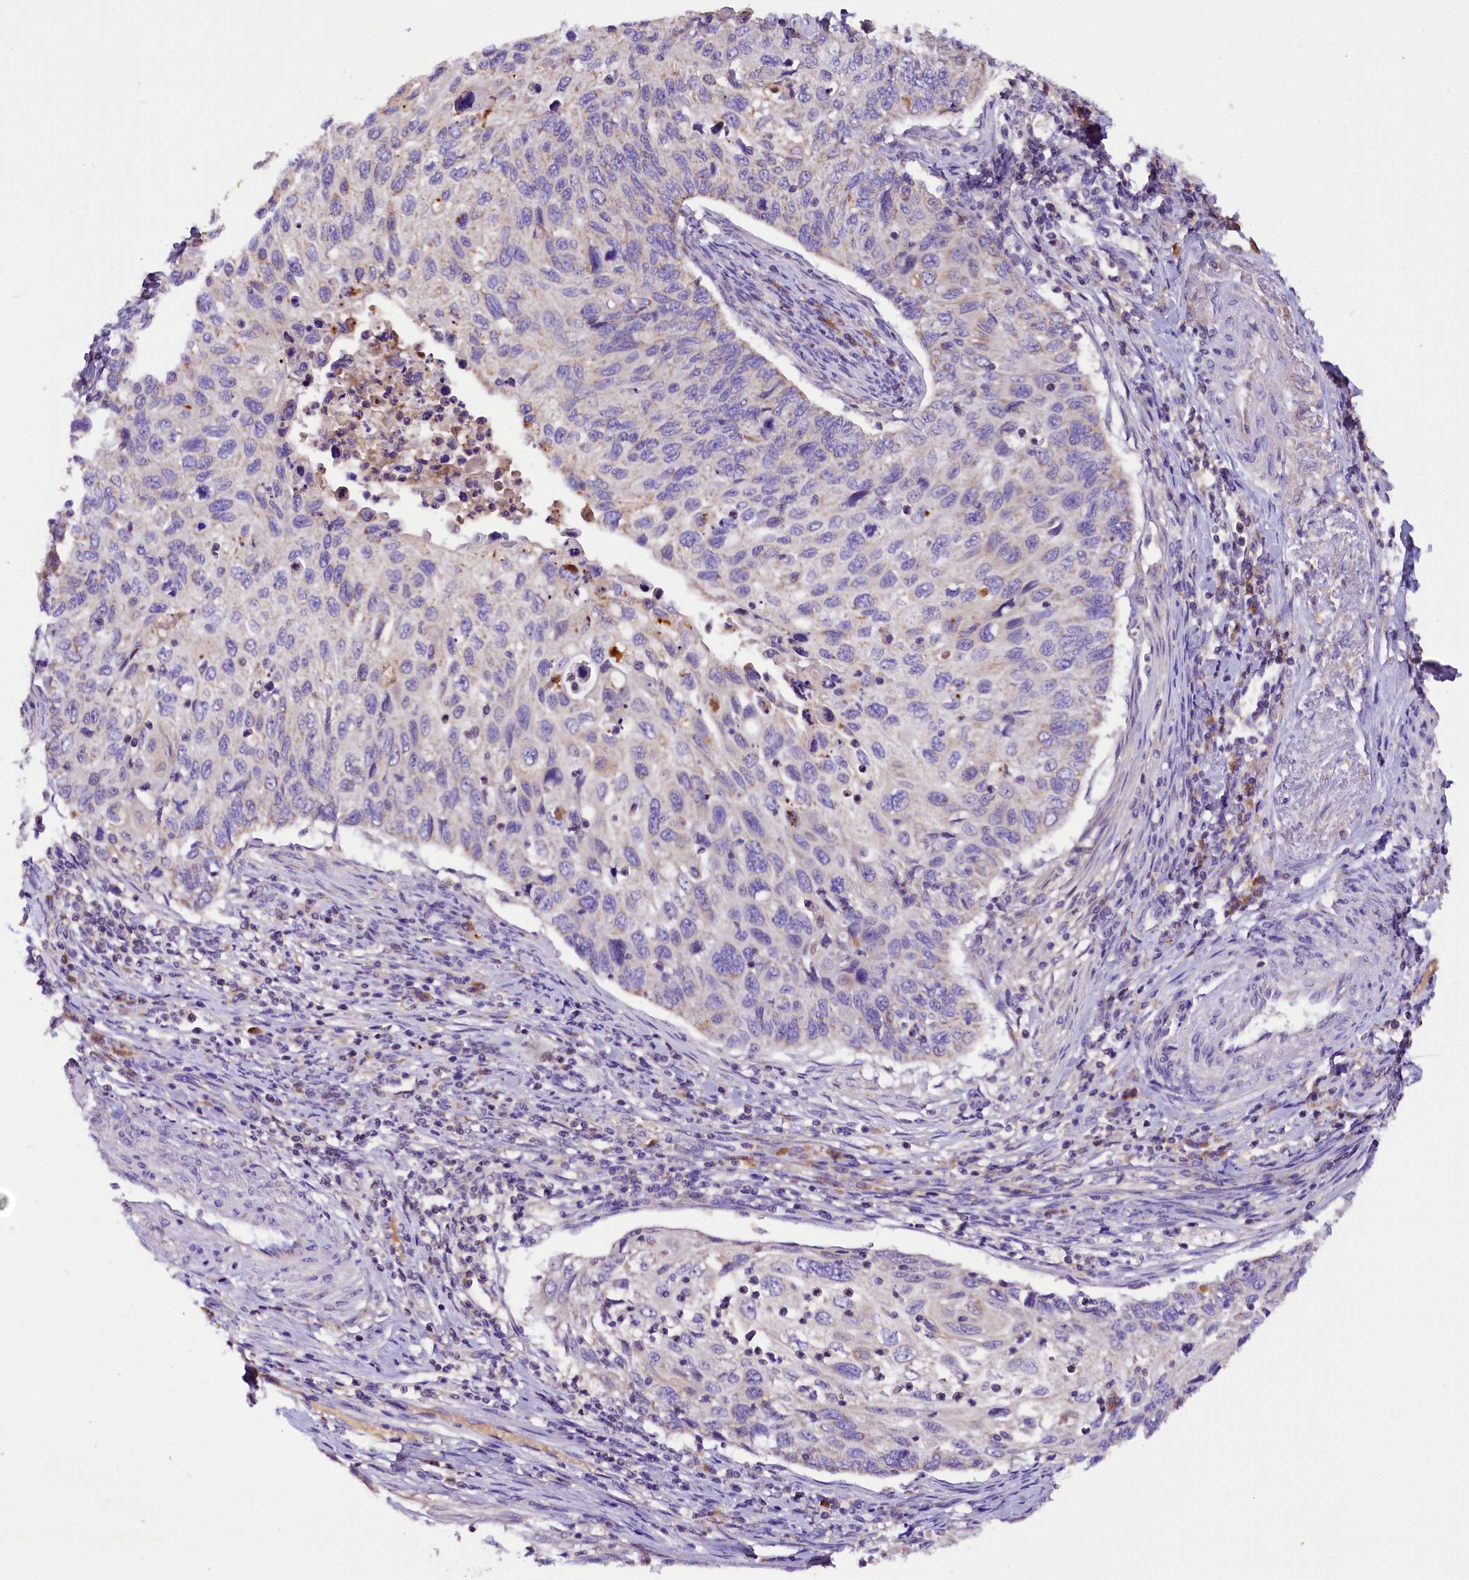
{"staining": {"intensity": "negative", "quantity": "none", "location": "none"}, "tissue": "cervical cancer", "cell_type": "Tumor cells", "image_type": "cancer", "snomed": [{"axis": "morphology", "description": "Squamous cell carcinoma, NOS"}, {"axis": "topography", "description": "Cervix"}], "caption": "A micrograph of cervical cancer (squamous cell carcinoma) stained for a protein reveals no brown staining in tumor cells. (IHC, brightfield microscopy, high magnification).", "gene": "SIX5", "patient": {"sex": "female", "age": 70}}